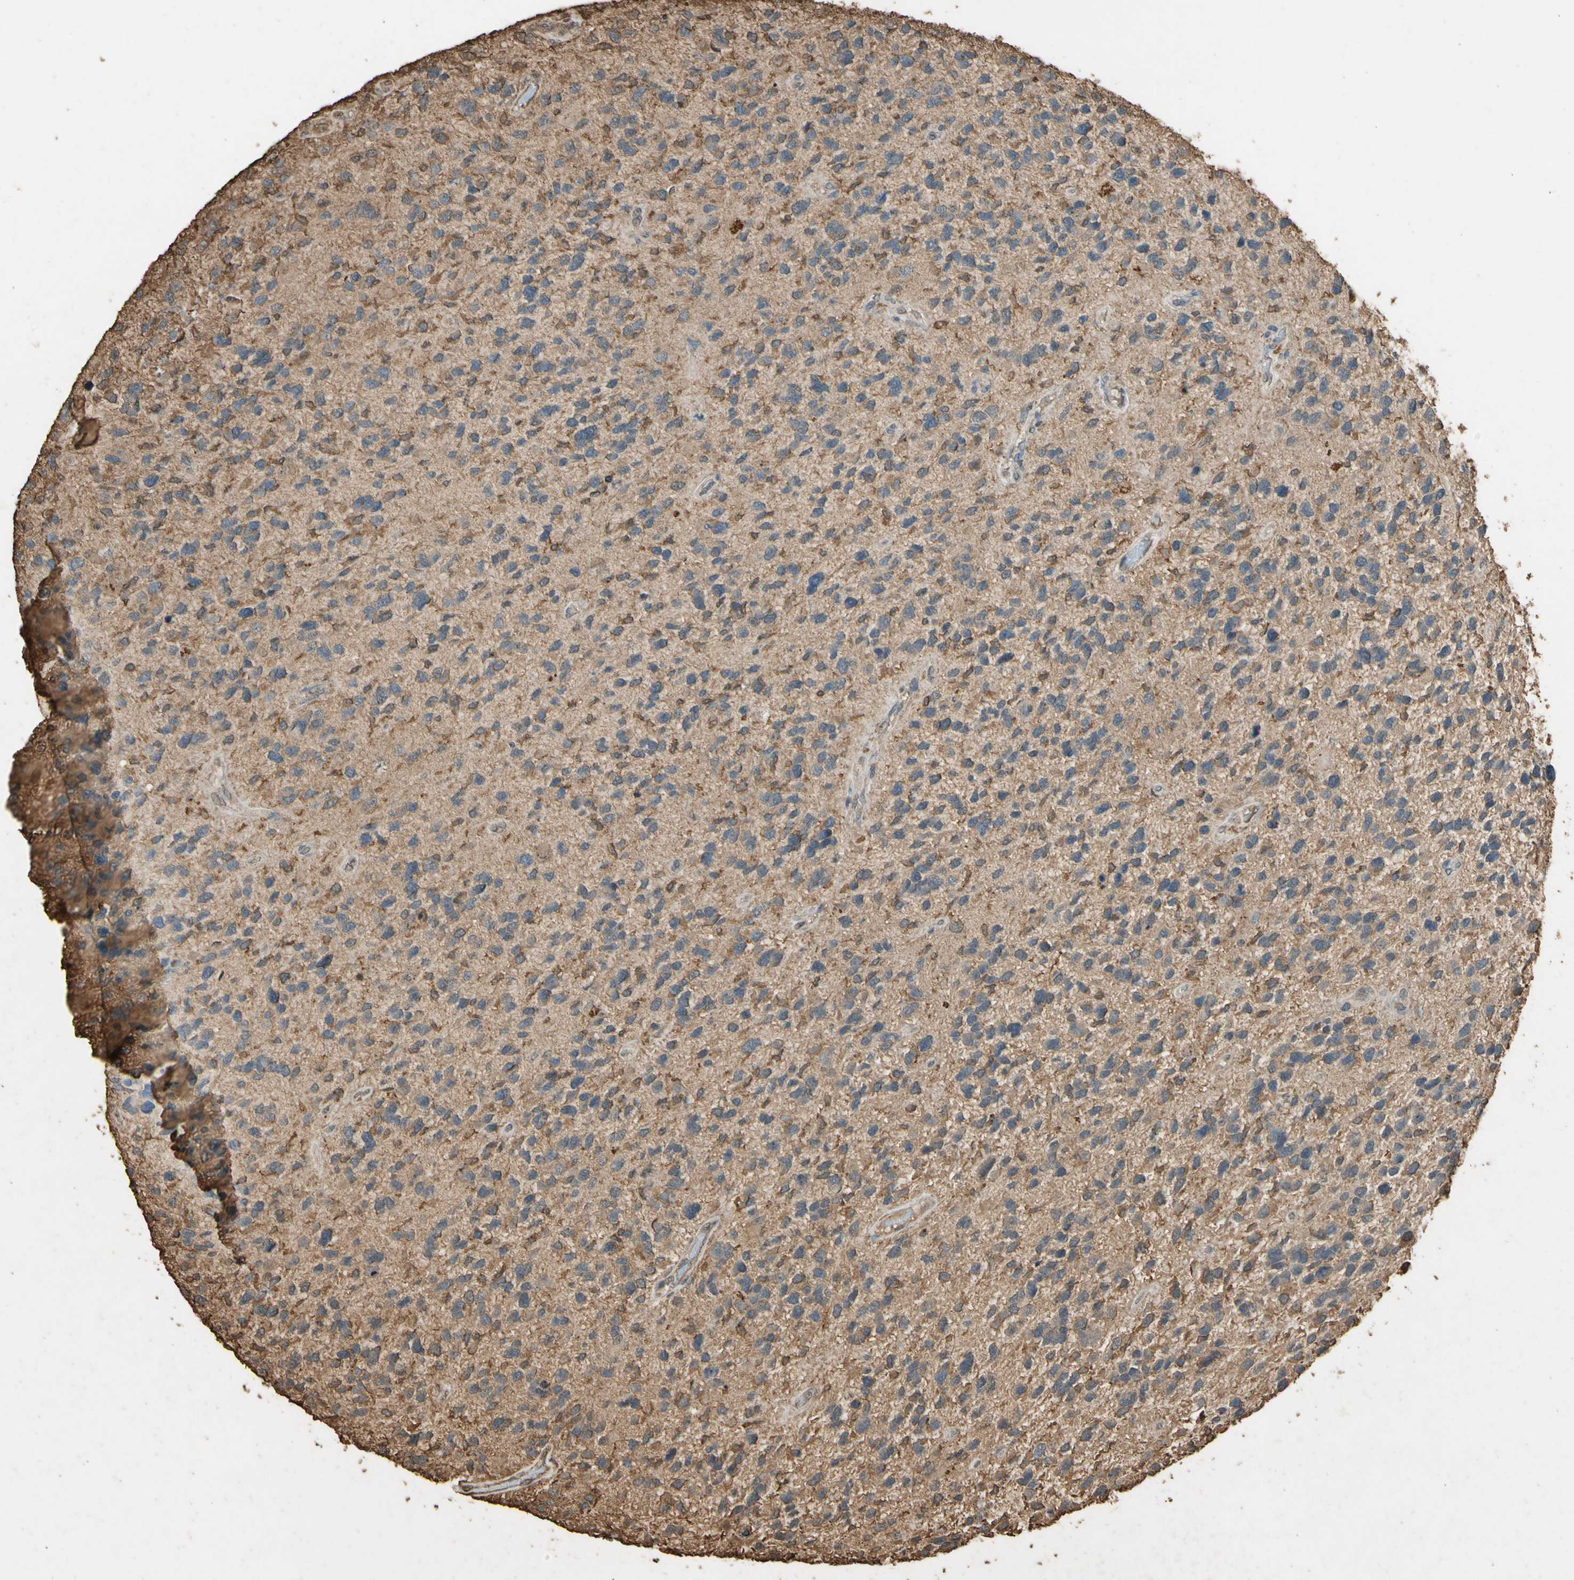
{"staining": {"intensity": "weak", "quantity": "25%-75%", "location": "cytoplasmic/membranous"}, "tissue": "glioma", "cell_type": "Tumor cells", "image_type": "cancer", "snomed": [{"axis": "morphology", "description": "Glioma, malignant, High grade"}, {"axis": "topography", "description": "Brain"}], "caption": "Immunohistochemistry (IHC) (DAB (3,3'-diaminobenzidine)) staining of glioma exhibits weak cytoplasmic/membranous protein positivity in about 25%-75% of tumor cells.", "gene": "TNFSF13B", "patient": {"sex": "female", "age": 58}}